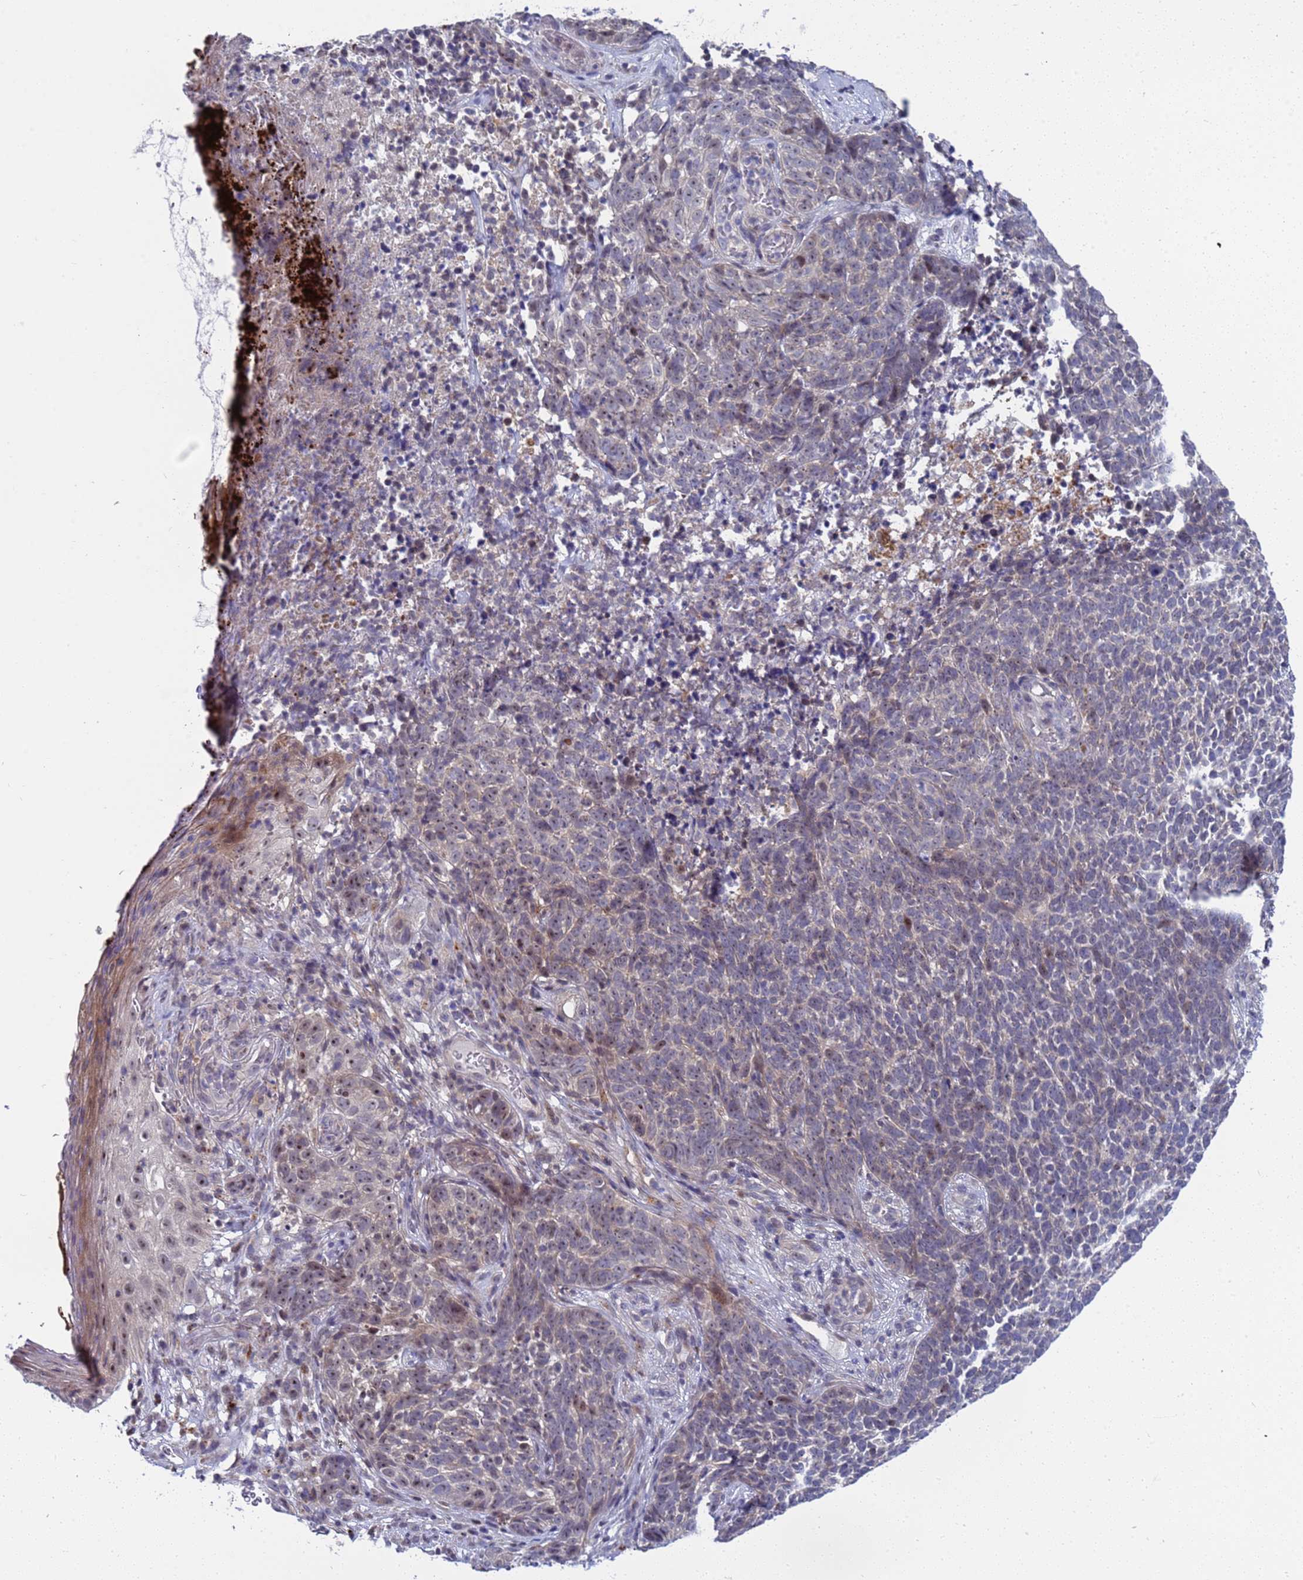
{"staining": {"intensity": "moderate", "quantity": "<25%", "location": "nuclear"}, "tissue": "skin cancer", "cell_type": "Tumor cells", "image_type": "cancer", "snomed": [{"axis": "morphology", "description": "Basal cell carcinoma"}, {"axis": "topography", "description": "Skin"}], "caption": "Skin cancer (basal cell carcinoma) stained with DAB IHC reveals low levels of moderate nuclear positivity in about <25% of tumor cells.", "gene": "ENOSF1", "patient": {"sex": "female", "age": 84}}